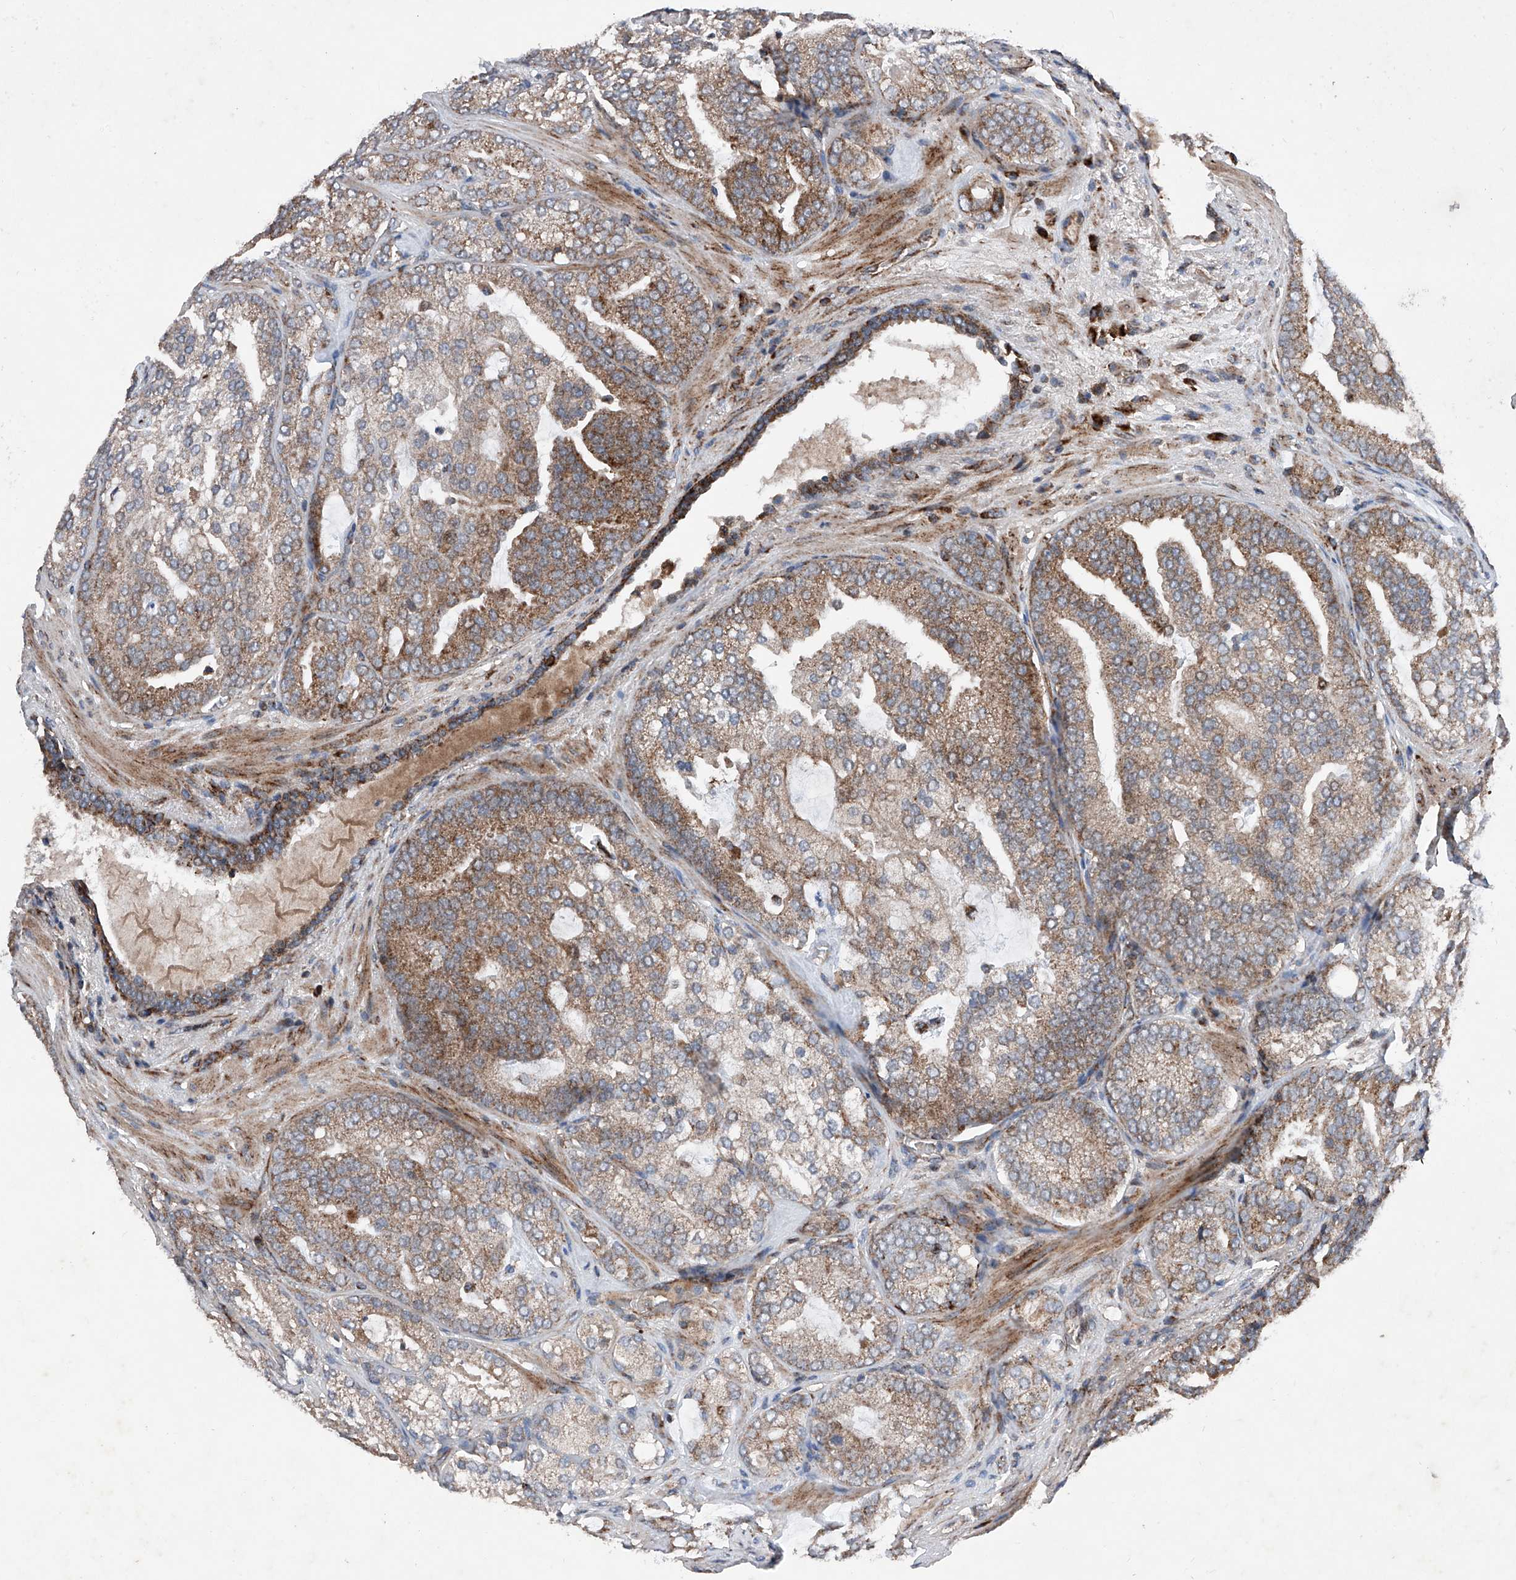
{"staining": {"intensity": "moderate", "quantity": ">75%", "location": "cytoplasmic/membranous"}, "tissue": "prostate cancer", "cell_type": "Tumor cells", "image_type": "cancer", "snomed": [{"axis": "morphology", "description": "Normal morphology"}, {"axis": "morphology", "description": "Adenocarcinoma, Low grade"}, {"axis": "topography", "description": "Prostate"}], "caption": "About >75% of tumor cells in human prostate cancer (low-grade adenocarcinoma) reveal moderate cytoplasmic/membranous protein expression as visualized by brown immunohistochemical staining.", "gene": "DAD1", "patient": {"sex": "male", "age": 72}}